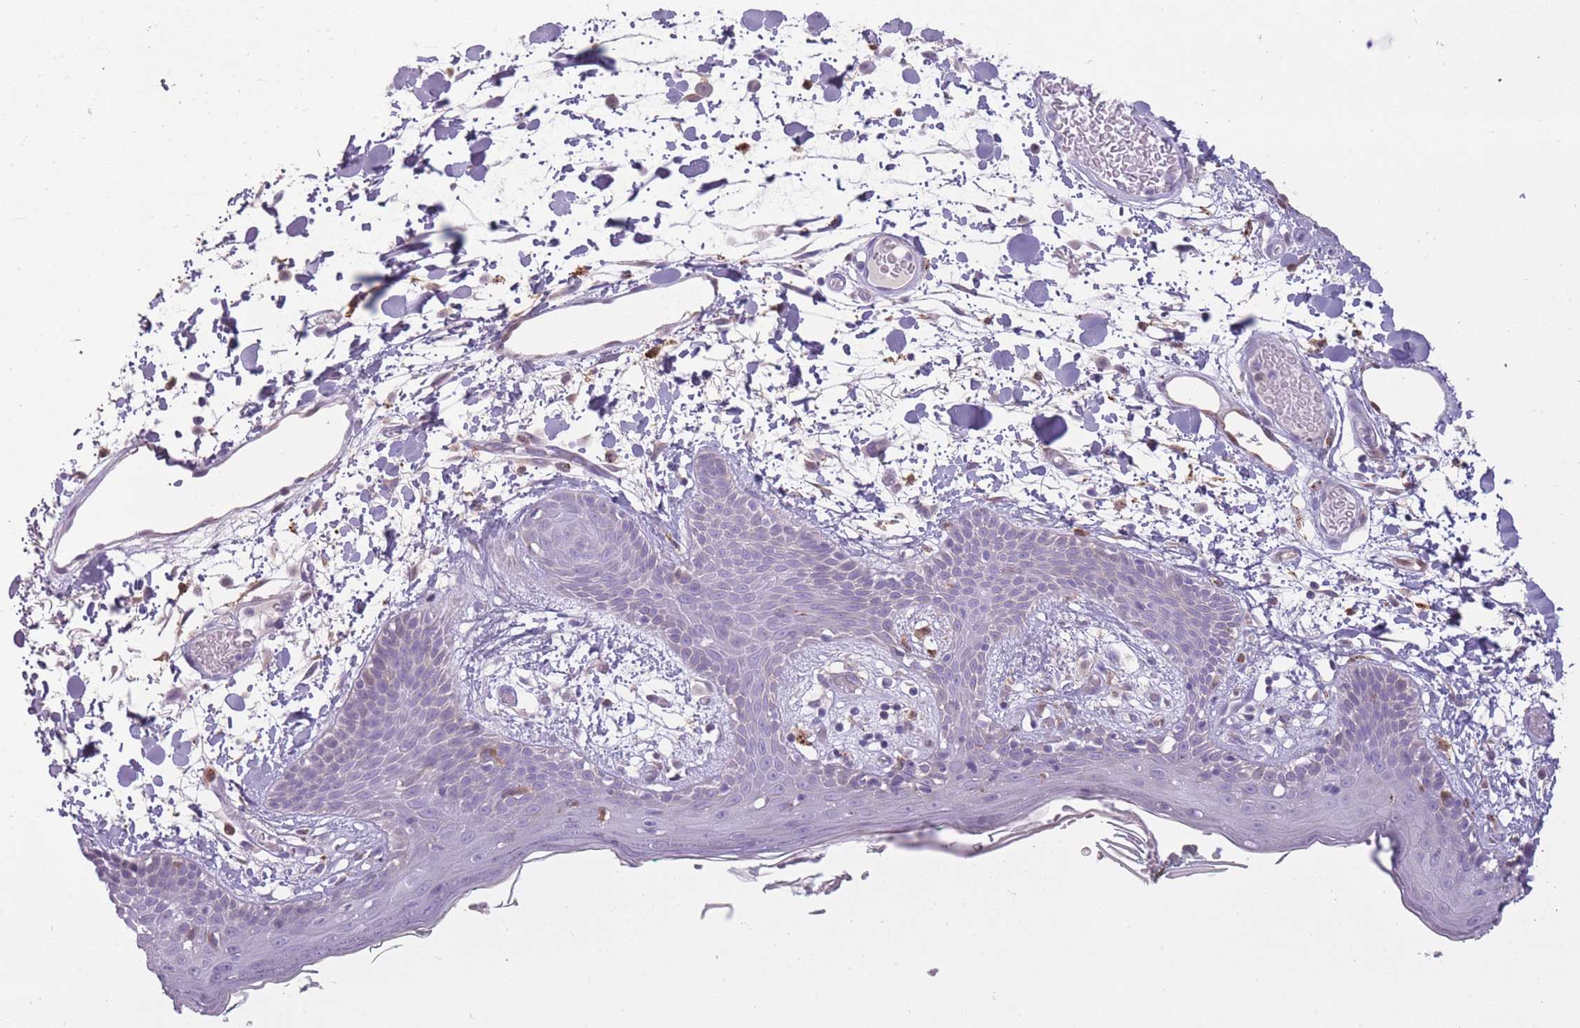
{"staining": {"intensity": "negative", "quantity": "none", "location": "none"}, "tissue": "skin", "cell_type": "Fibroblasts", "image_type": "normal", "snomed": [{"axis": "morphology", "description": "Normal tissue, NOS"}, {"axis": "topography", "description": "Skin"}], "caption": "Immunohistochemistry (IHC) micrograph of normal human skin stained for a protein (brown), which reveals no expression in fibroblasts.", "gene": "LGALS9B", "patient": {"sex": "male", "age": 79}}